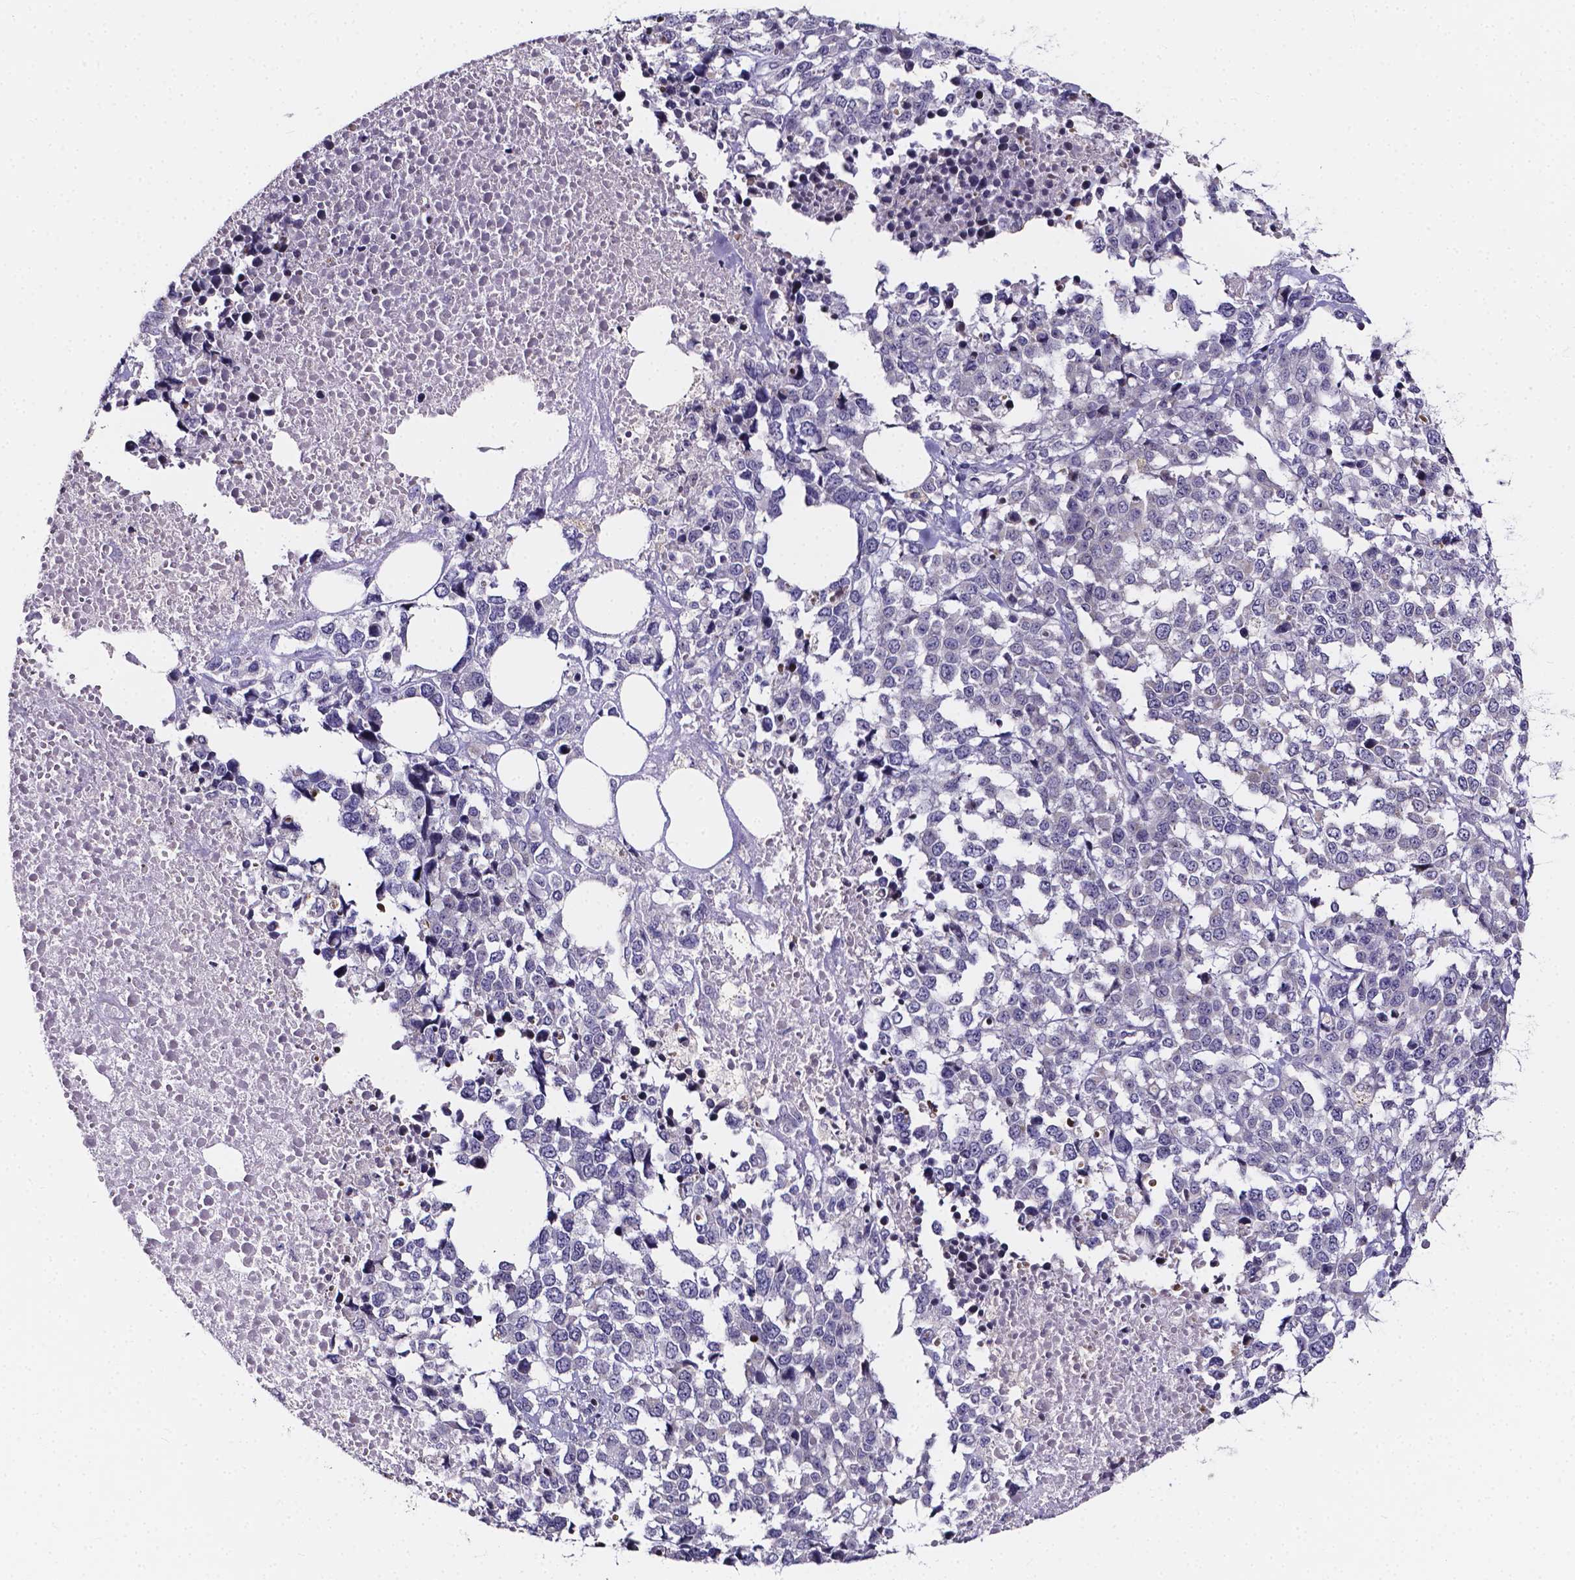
{"staining": {"intensity": "negative", "quantity": "none", "location": "none"}, "tissue": "melanoma", "cell_type": "Tumor cells", "image_type": "cancer", "snomed": [{"axis": "morphology", "description": "Malignant melanoma, Metastatic site"}, {"axis": "topography", "description": "Skin"}], "caption": "Photomicrograph shows no protein expression in tumor cells of melanoma tissue. Nuclei are stained in blue.", "gene": "THEMIS", "patient": {"sex": "male", "age": 84}}